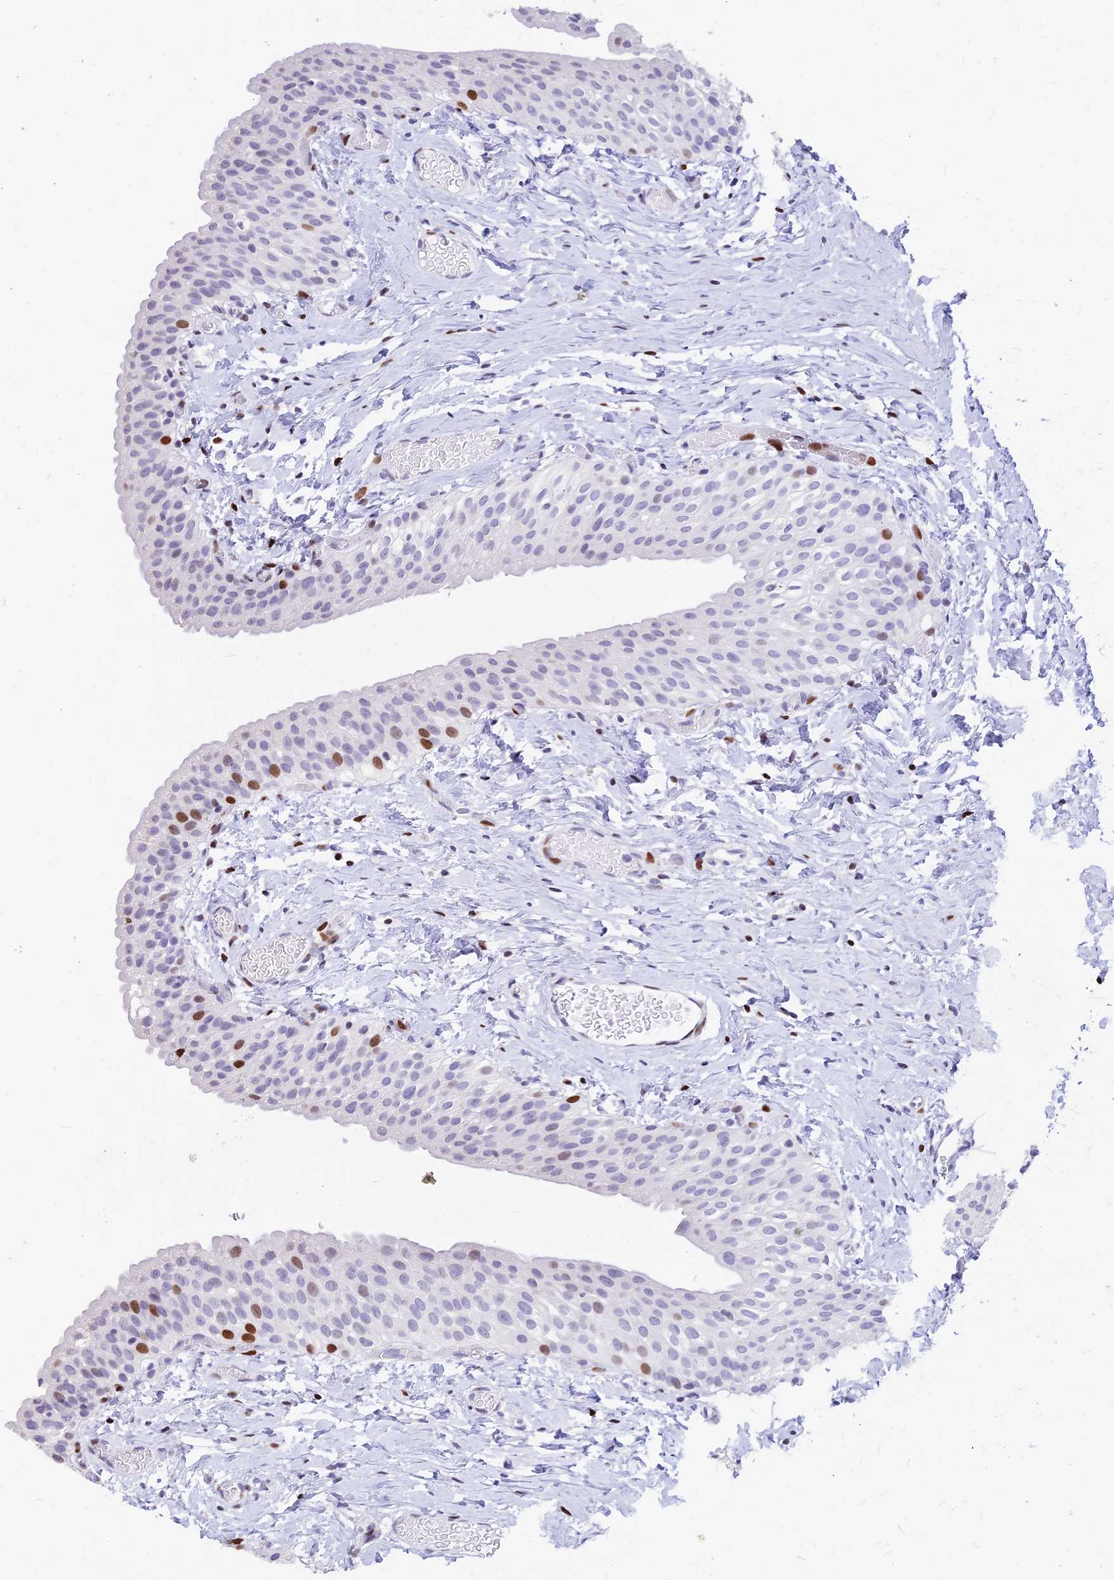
{"staining": {"intensity": "strong", "quantity": "<25%", "location": "nuclear"}, "tissue": "urinary bladder", "cell_type": "Urothelial cells", "image_type": "normal", "snomed": [{"axis": "morphology", "description": "Normal tissue, NOS"}, {"axis": "topography", "description": "Urinary bladder"}], "caption": "The photomicrograph shows staining of benign urinary bladder, revealing strong nuclear protein staining (brown color) within urothelial cells. The staining was performed using DAB to visualize the protein expression in brown, while the nuclei were stained in blue with hematoxylin (Magnification: 20x).", "gene": "PRPS1", "patient": {"sex": "male", "age": 1}}